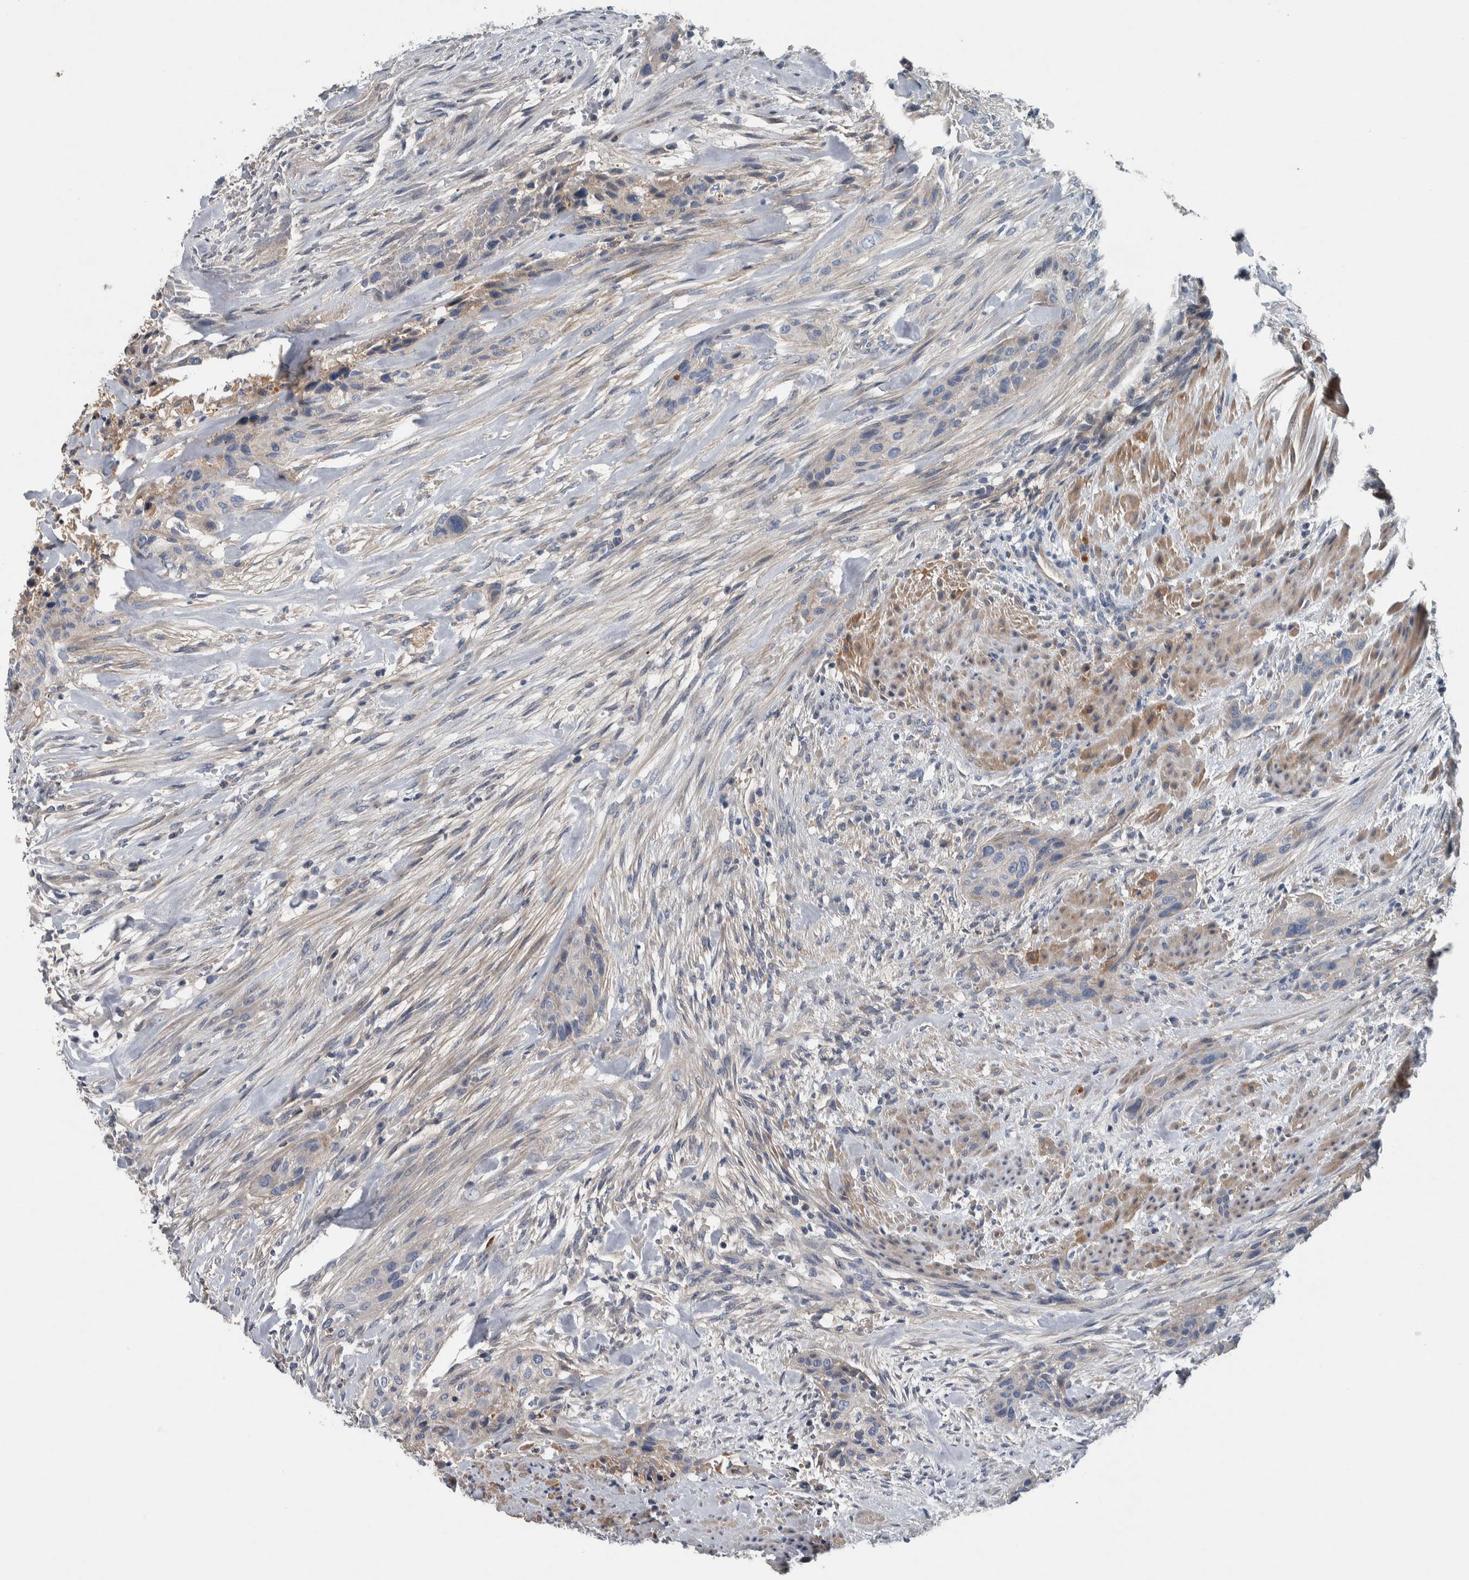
{"staining": {"intensity": "negative", "quantity": "none", "location": "none"}, "tissue": "urothelial cancer", "cell_type": "Tumor cells", "image_type": "cancer", "snomed": [{"axis": "morphology", "description": "Urothelial carcinoma, High grade"}, {"axis": "topography", "description": "Urinary bladder"}], "caption": "Micrograph shows no protein expression in tumor cells of urothelial carcinoma (high-grade) tissue.", "gene": "SERPINC1", "patient": {"sex": "male", "age": 35}}